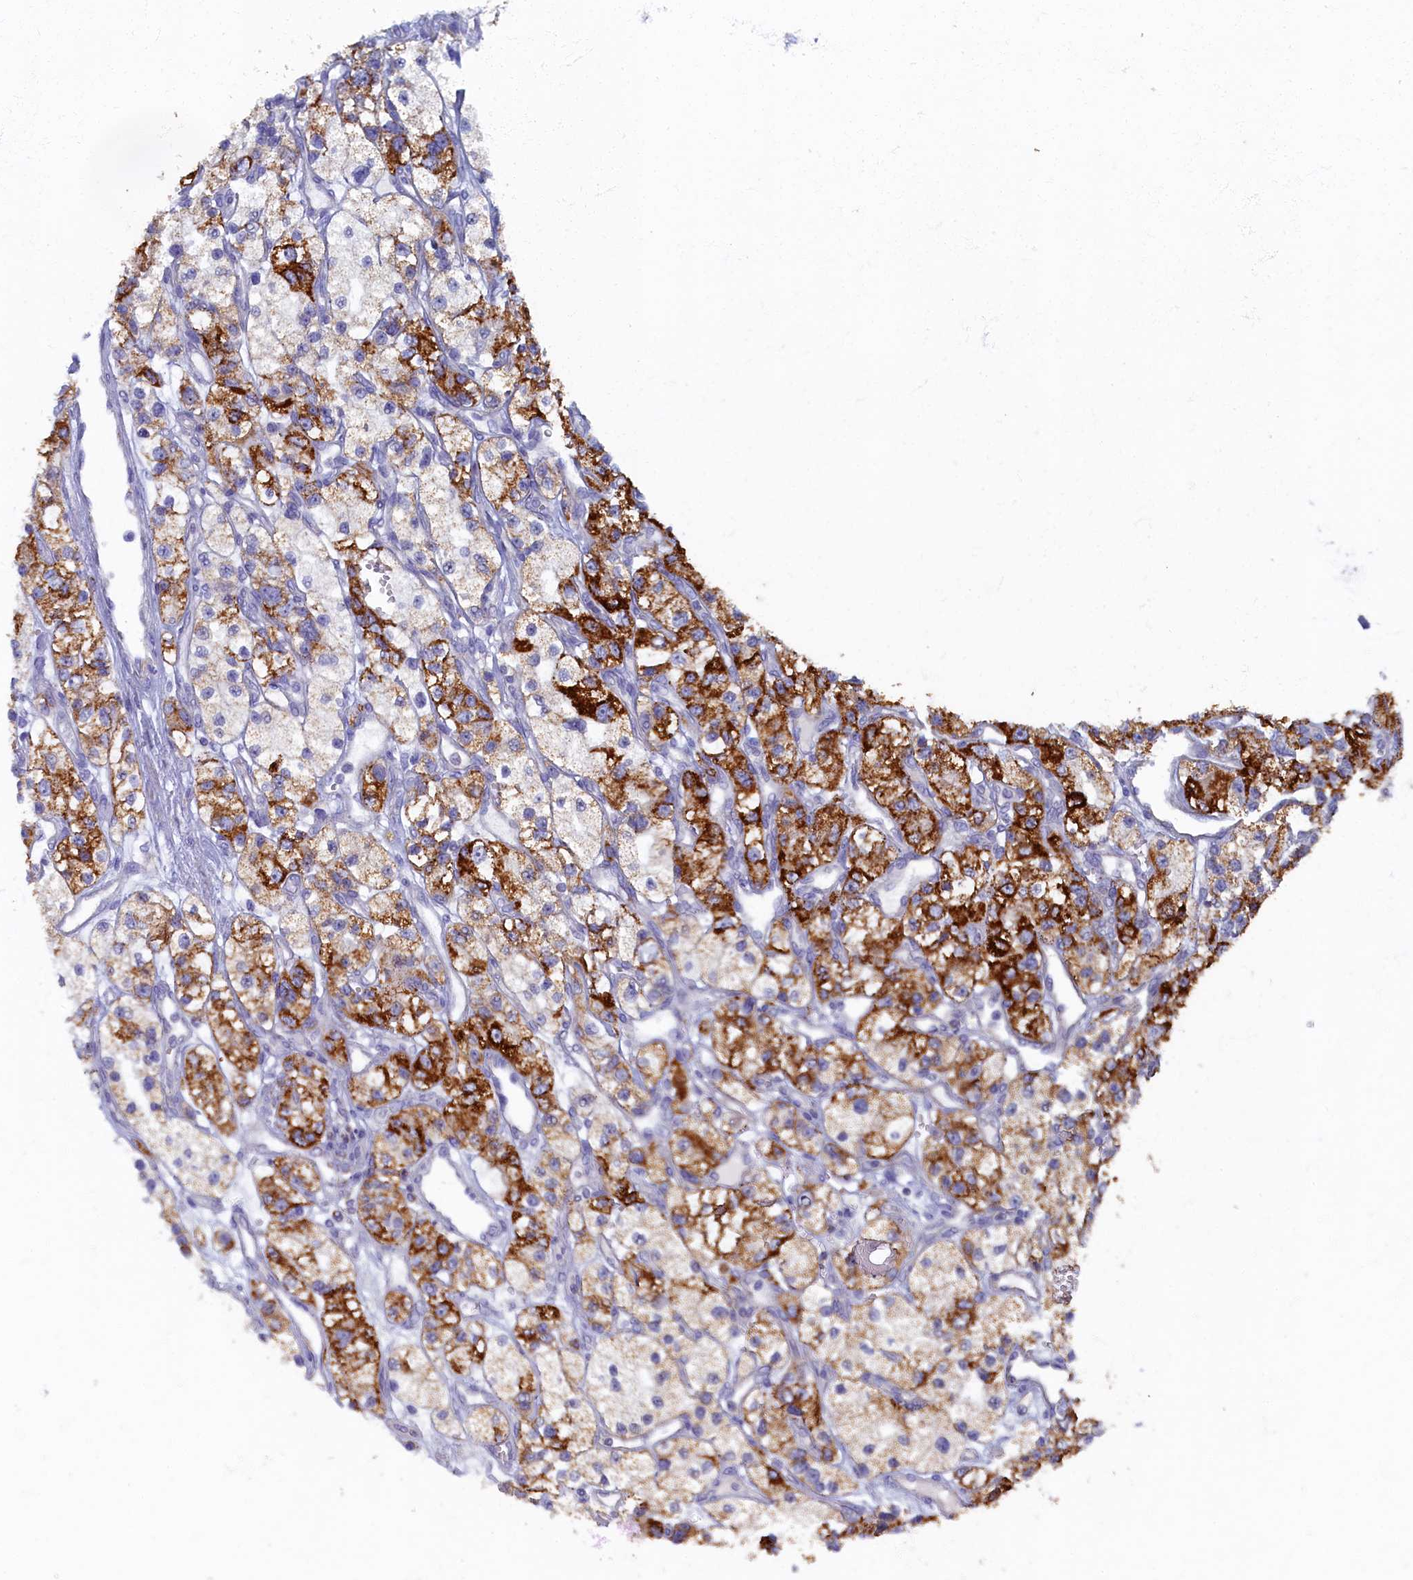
{"staining": {"intensity": "strong", "quantity": "25%-75%", "location": "cytoplasmic/membranous"}, "tissue": "renal cancer", "cell_type": "Tumor cells", "image_type": "cancer", "snomed": [{"axis": "morphology", "description": "Adenocarcinoma, NOS"}, {"axis": "topography", "description": "Kidney"}], "caption": "This micrograph exhibits adenocarcinoma (renal) stained with IHC to label a protein in brown. The cytoplasmic/membranous of tumor cells show strong positivity for the protein. Nuclei are counter-stained blue.", "gene": "OCIAD2", "patient": {"sex": "female", "age": 57}}